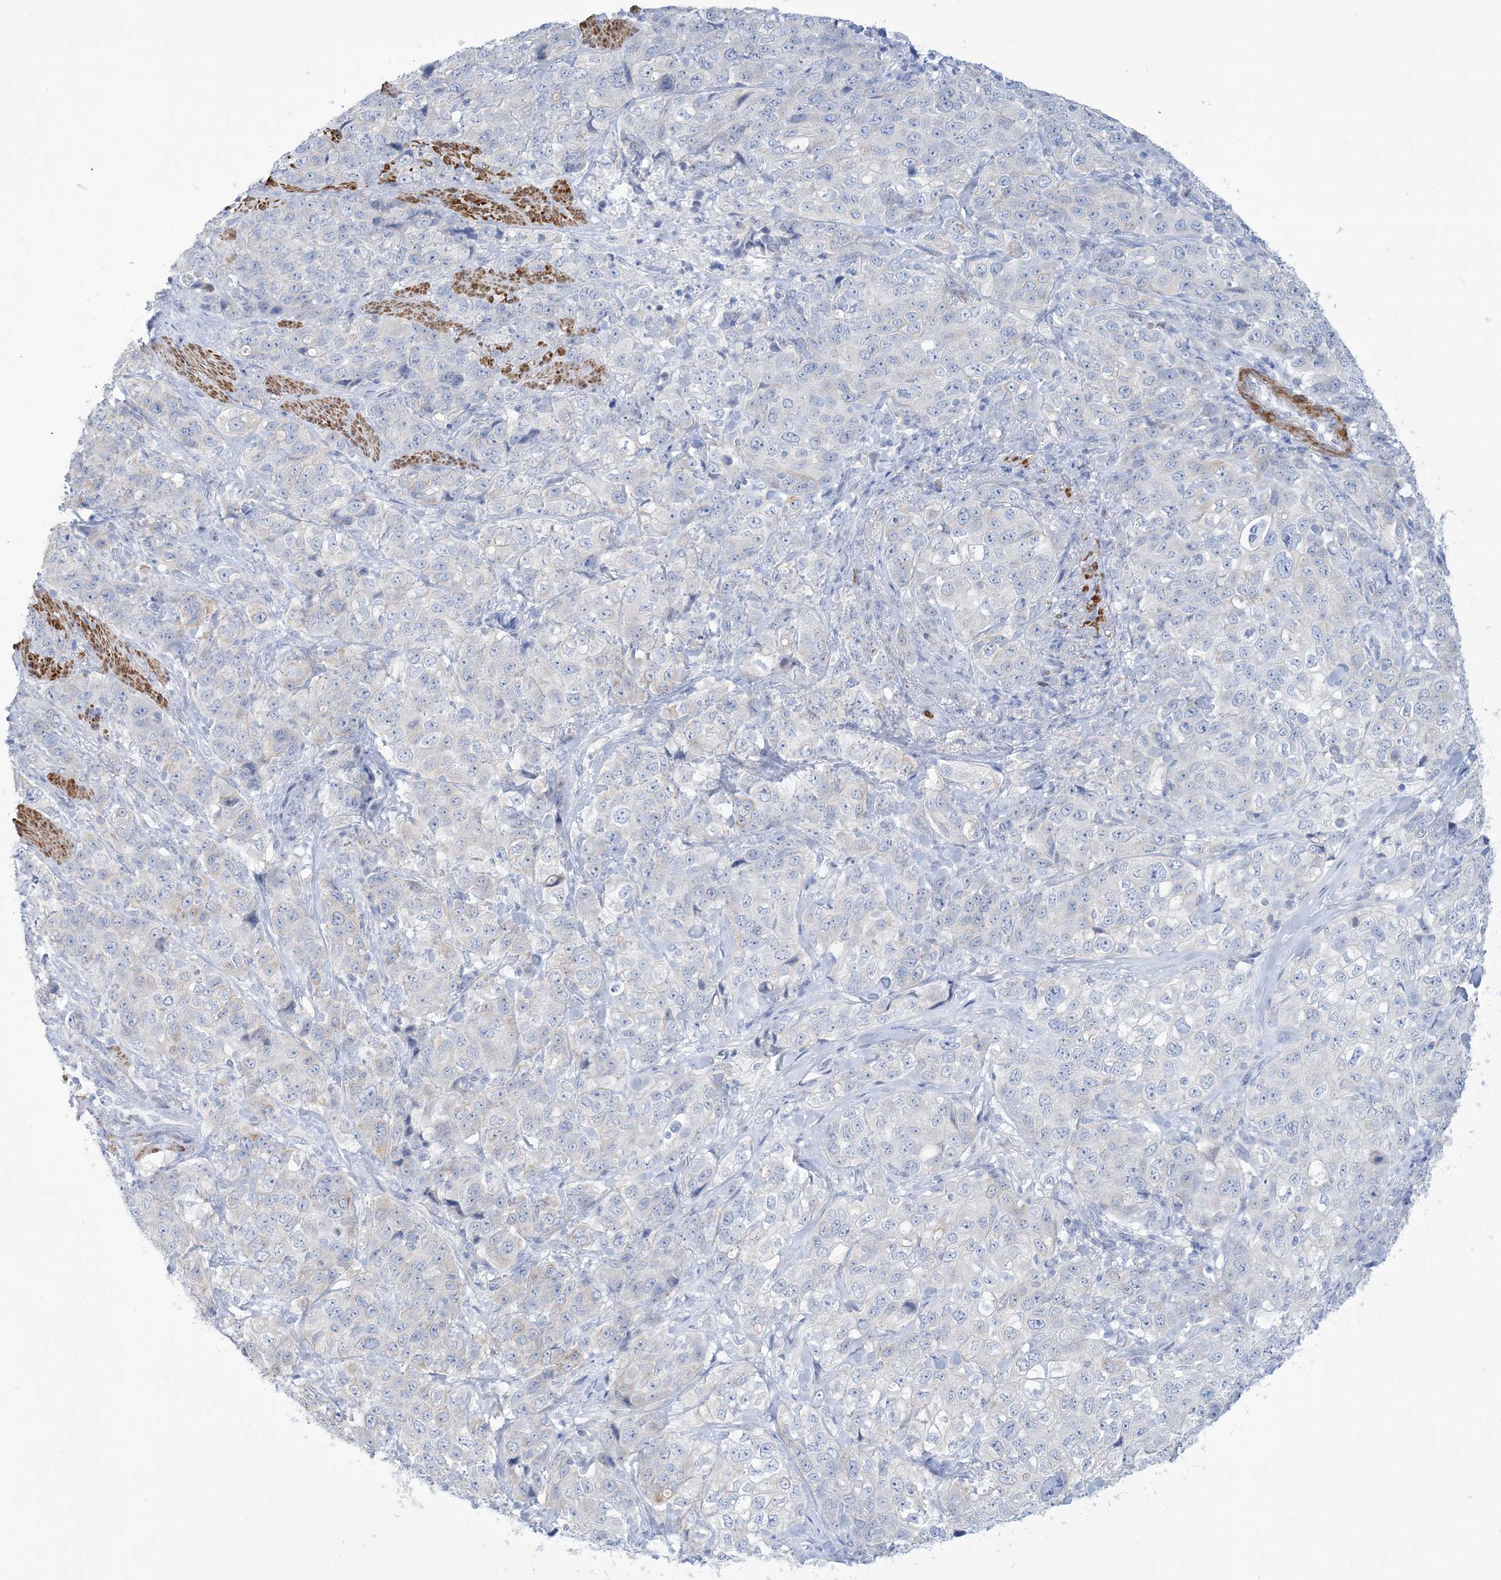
{"staining": {"intensity": "negative", "quantity": "none", "location": "none"}, "tissue": "stomach cancer", "cell_type": "Tumor cells", "image_type": "cancer", "snomed": [{"axis": "morphology", "description": "Adenocarcinoma, NOS"}, {"axis": "topography", "description": "Stomach"}], "caption": "Histopathology image shows no protein expression in tumor cells of stomach adenocarcinoma tissue. The staining was performed using DAB to visualize the protein expression in brown, while the nuclei were stained in blue with hematoxylin (Magnification: 20x).", "gene": "MARS2", "patient": {"sex": "male", "age": 48}}